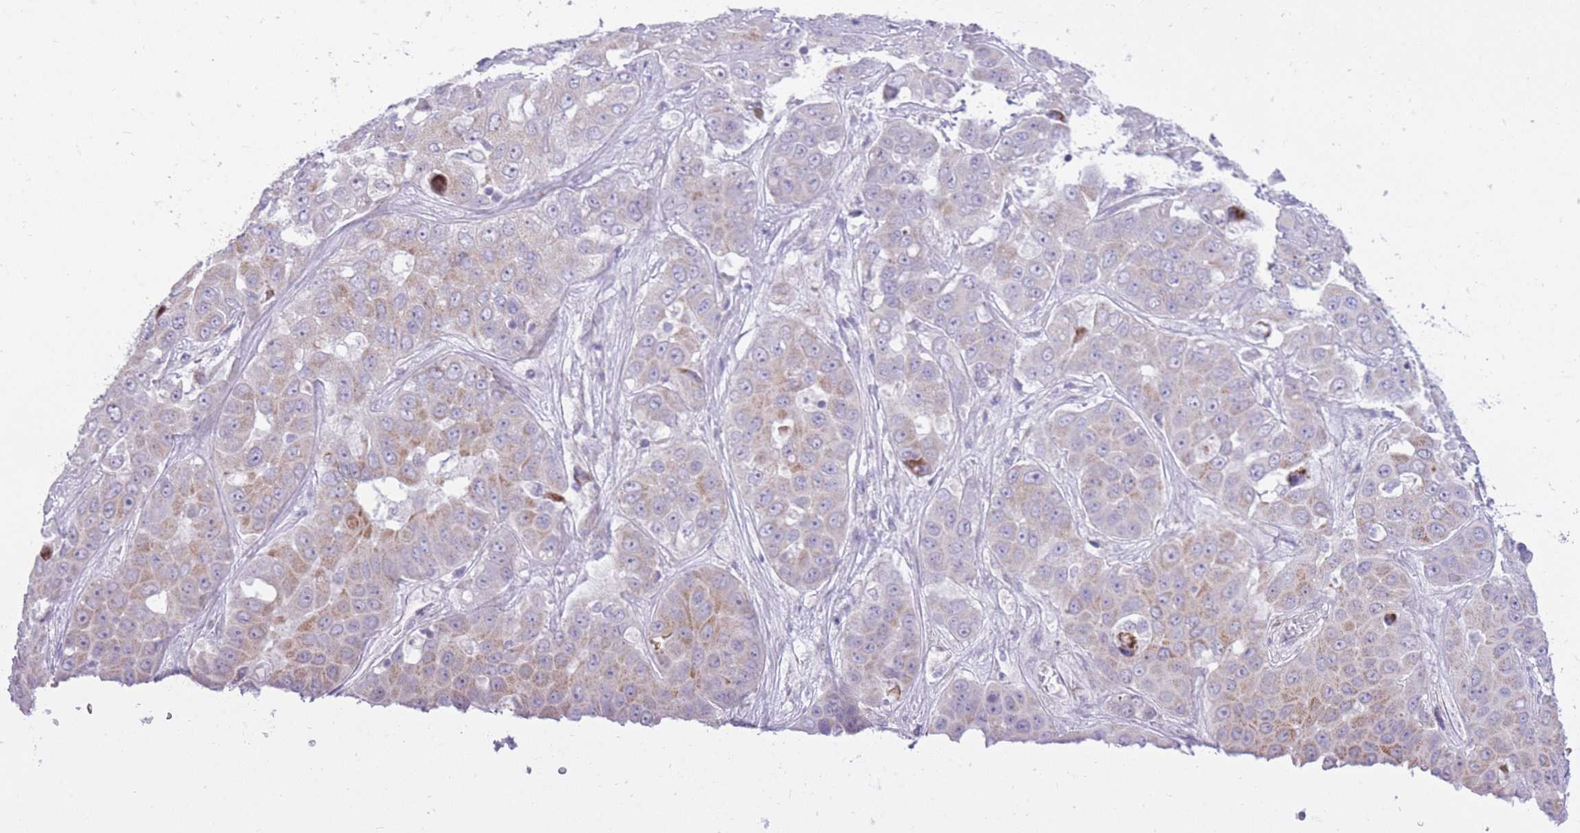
{"staining": {"intensity": "moderate", "quantity": "<25%", "location": "cytoplasmic/membranous"}, "tissue": "liver cancer", "cell_type": "Tumor cells", "image_type": "cancer", "snomed": [{"axis": "morphology", "description": "Cholangiocarcinoma"}, {"axis": "topography", "description": "Liver"}], "caption": "Liver cancer stained with a brown dye reveals moderate cytoplasmic/membranous positive positivity in about <25% of tumor cells.", "gene": "DENND2D", "patient": {"sex": "female", "age": 52}}